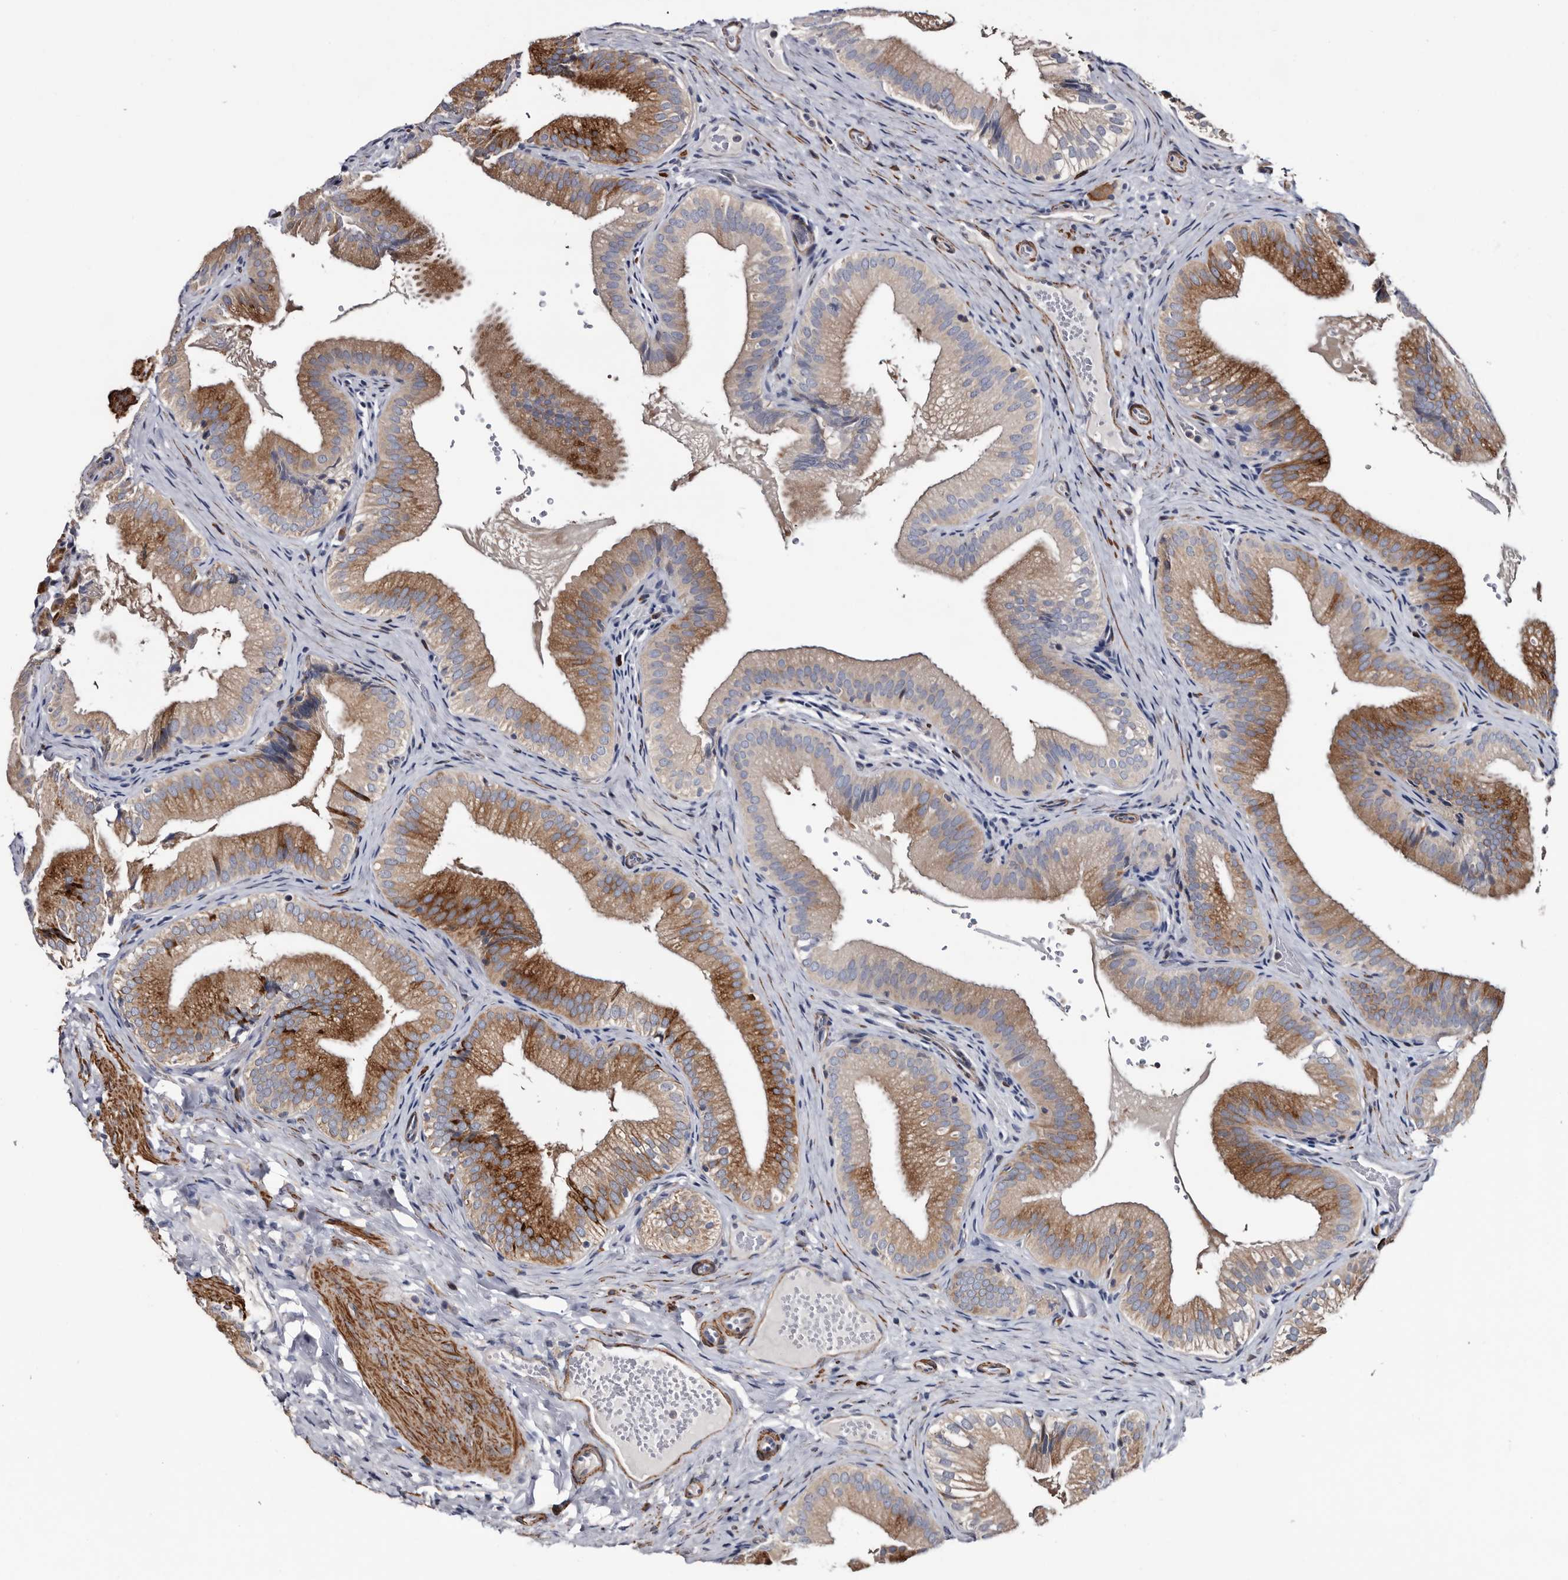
{"staining": {"intensity": "strong", "quantity": "25%-75%", "location": "cytoplasmic/membranous"}, "tissue": "gallbladder", "cell_type": "Glandular cells", "image_type": "normal", "snomed": [{"axis": "morphology", "description": "Normal tissue, NOS"}, {"axis": "topography", "description": "Gallbladder"}], "caption": "A high-resolution micrograph shows IHC staining of benign gallbladder, which reveals strong cytoplasmic/membranous staining in approximately 25%-75% of glandular cells.", "gene": "IARS1", "patient": {"sex": "female", "age": 30}}